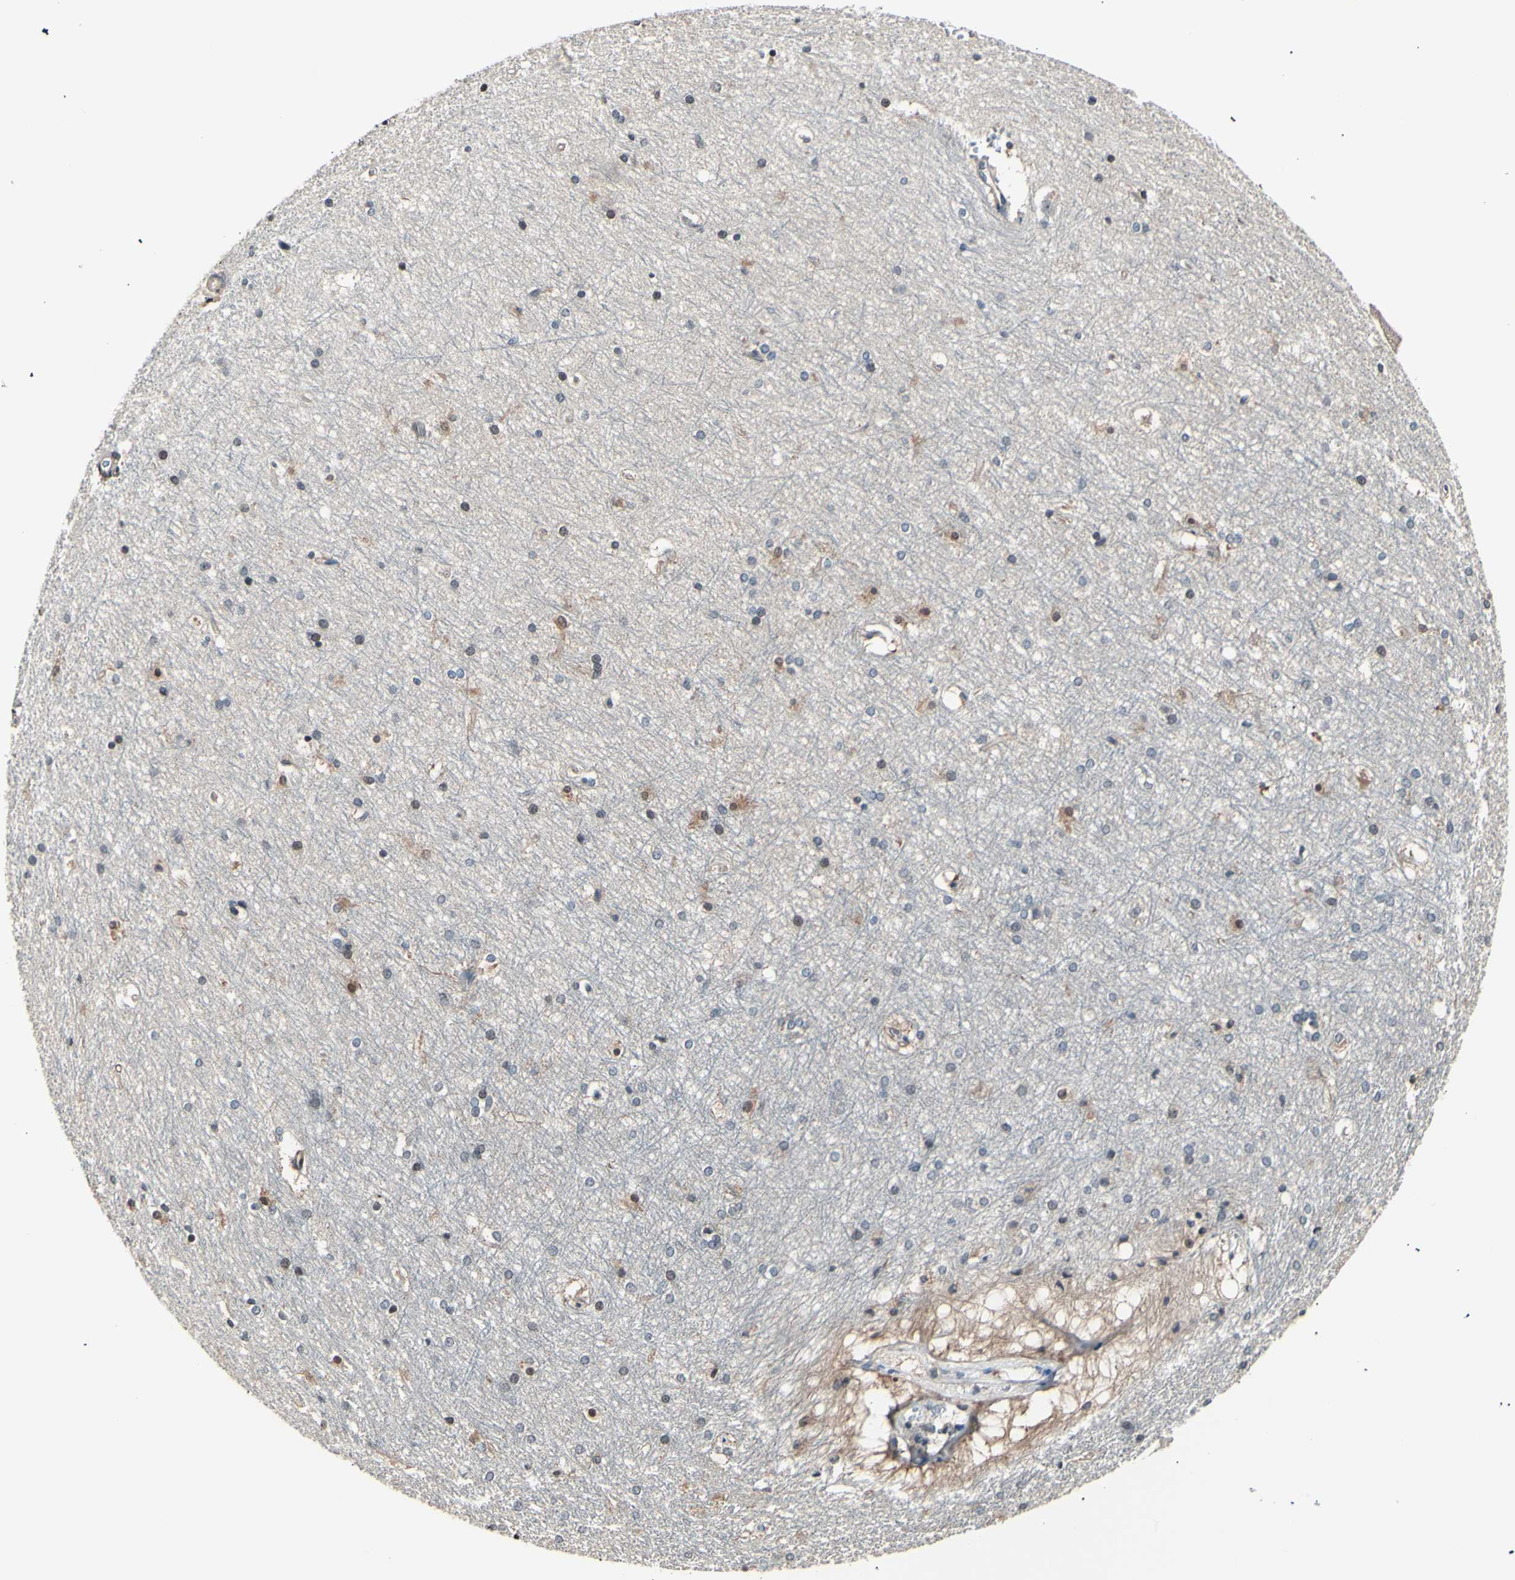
{"staining": {"intensity": "negative", "quantity": "none", "location": "none"}, "tissue": "hippocampus", "cell_type": "Glial cells", "image_type": "normal", "snomed": [{"axis": "morphology", "description": "Normal tissue, NOS"}, {"axis": "topography", "description": "Hippocampus"}], "caption": "Human hippocampus stained for a protein using immunohistochemistry (IHC) shows no expression in glial cells.", "gene": "AK1", "patient": {"sex": "female", "age": 19}}